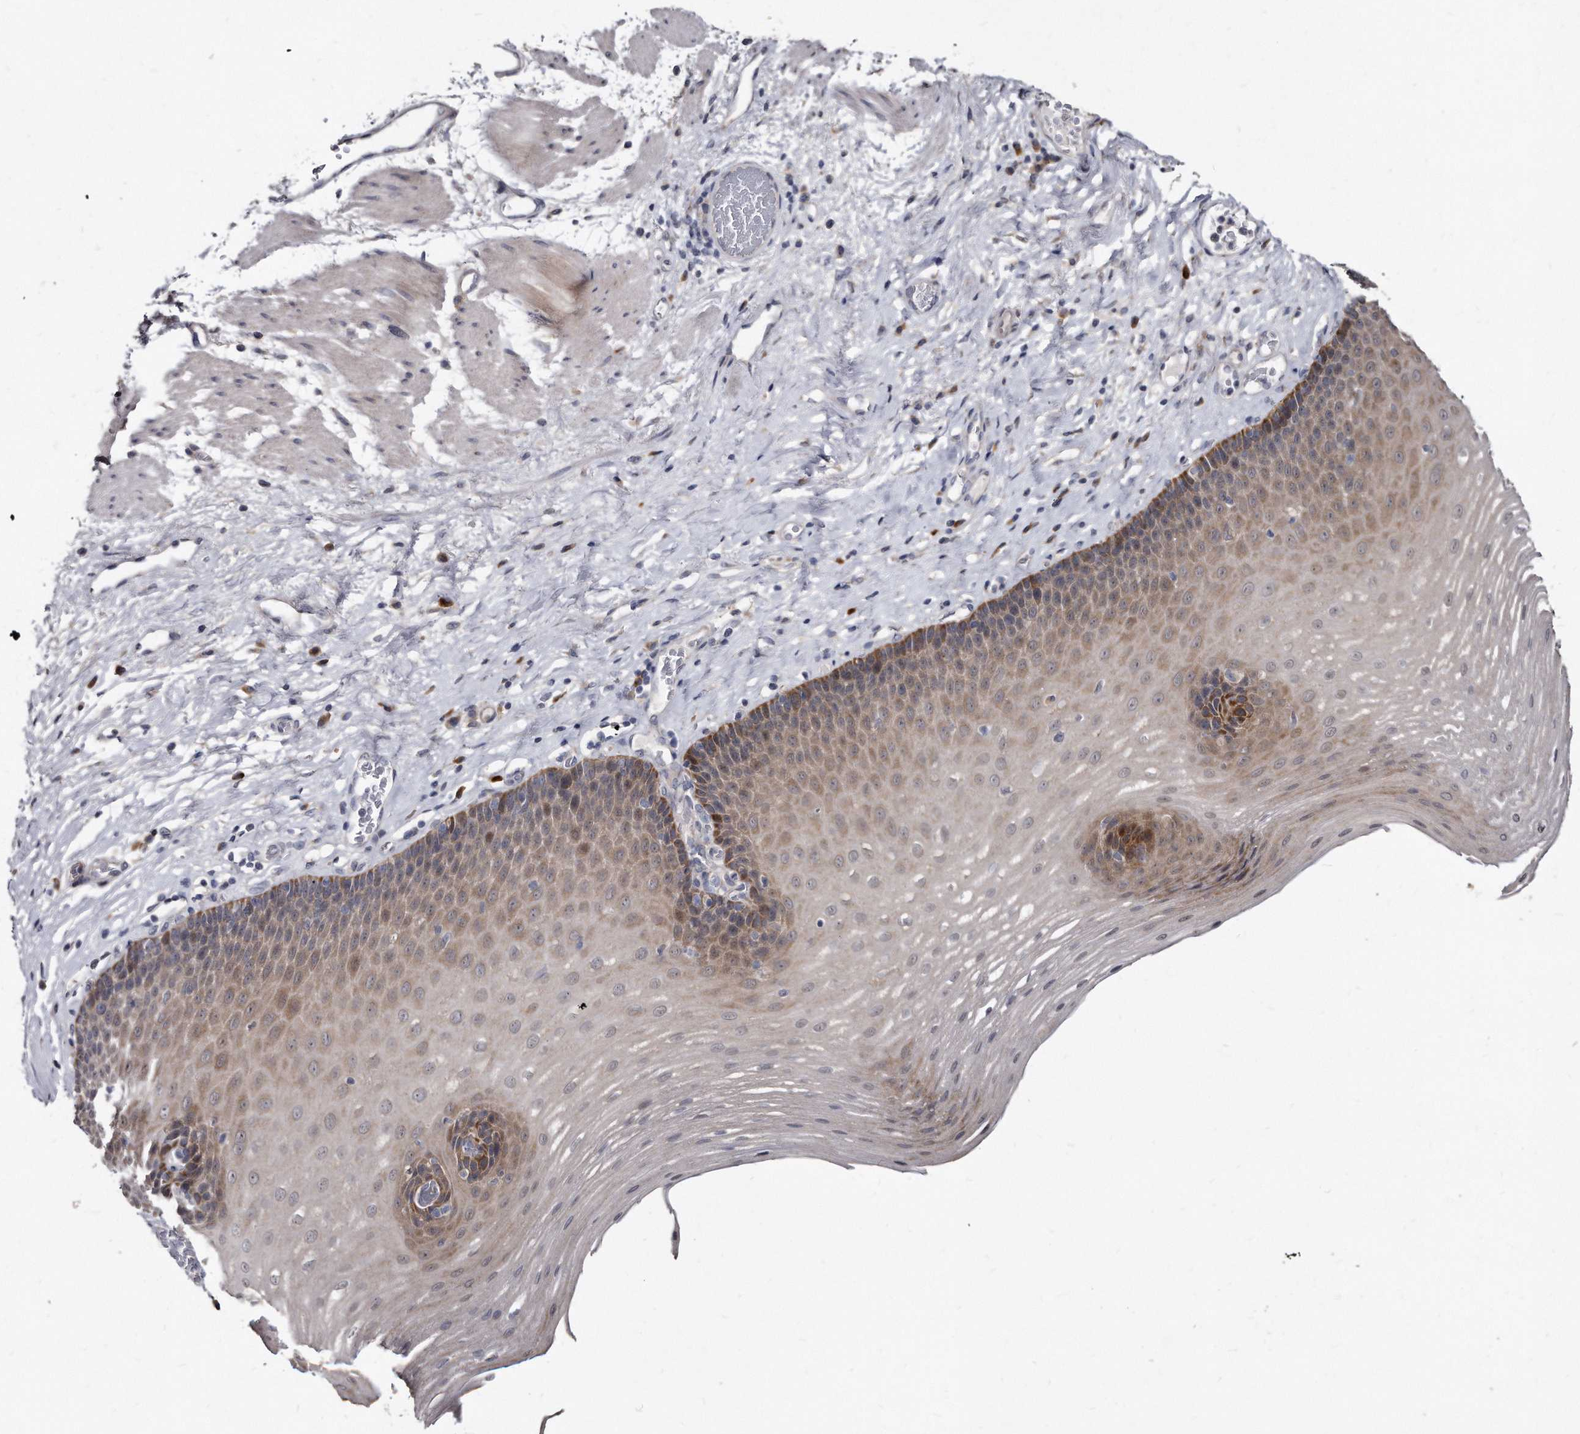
{"staining": {"intensity": "moderate", "quantity": "25%-75%", "location": "cytoplasmic/membranous"}, "tissue": "esophagus", "cell_type": "Squamous epithelial cells", "image_type": "normal", "snomed": [{"axis": "morphology", "description": "Normal tissue, NOS"}, {"axis": "topography", "description": "Esophagus"}], "caption": "Human esophagus stained with a brown dye reveals moderate cytoplasmic/membranous positive expression in approximately 25%-75% of squamous epithelial cells.", "gene": "KLHDC3", "patient": {"sex": "male", "age": 62}}